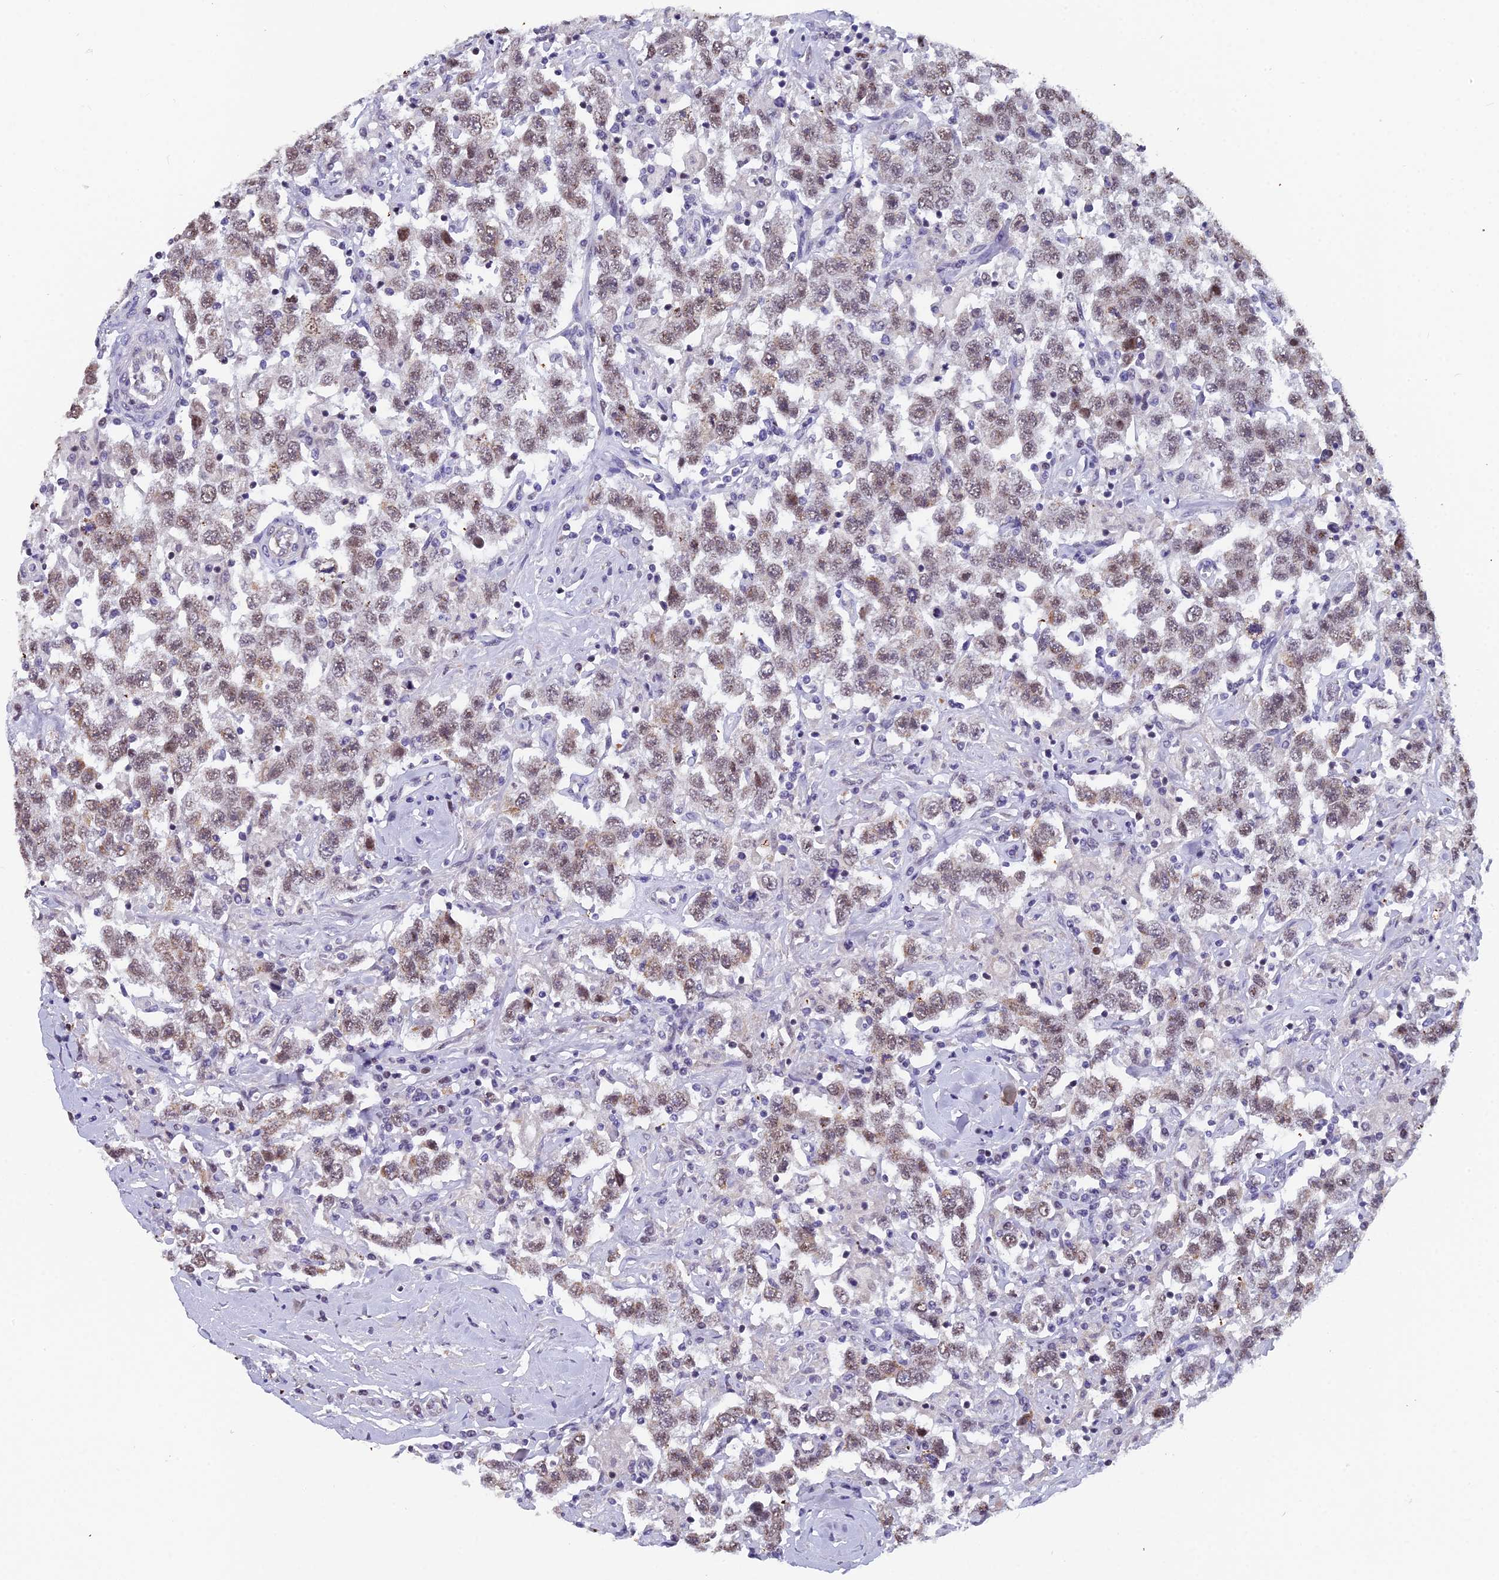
{"staining": {"intensity": "weak", "quantity": ">75%", "location": "cytoplasmic/membranous,nuclear"}, "tissue": "testis cancer", "cell_type": "Tumor cells", "image_type": "cancer", "snomed": [{"axis": "morphology", "description": "Seminoma, NOS"}, {"axis": "topography", "description": "Testis"}], "caption": "Seminoma (testis) was stained to show a protein in brown. There is low levels of weak cytoplasmic/membranous and nuclear positivity in about >75% of tumor cells.", "gene": "XKR9", "patient": {"sex": "male", "age": 41}}